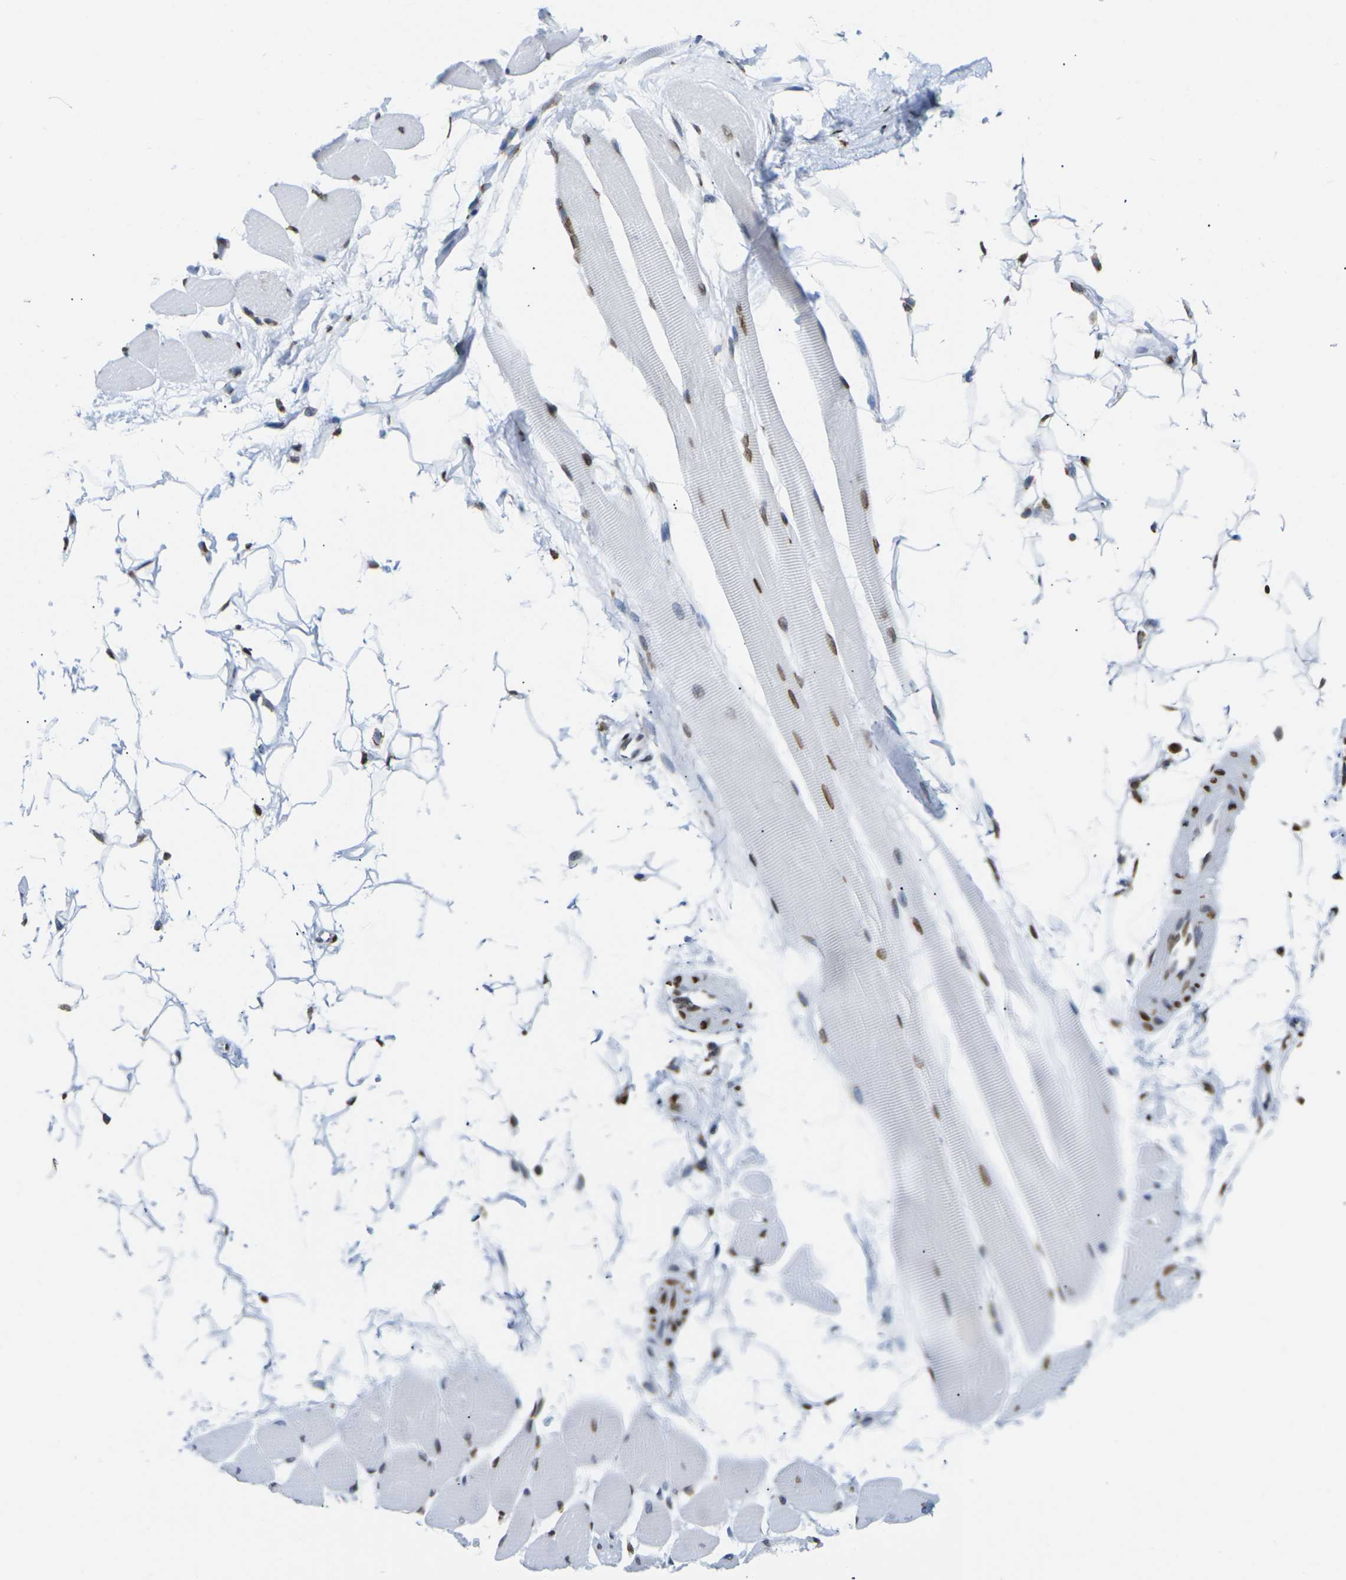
{"staining": {"intensity": "moderate", "quantity": ">75%", "location": "nuclear"}, "tissue": "skeletal muscle", "cell_type": "Myocytes", "image_type": "normal", "snomed": [{"axis": "morphology", "description": "Normal tissue, NOS"}, {"axis": "topography", "description": "Skeletal muscle"}, {"axis": "topography", "description": "Oral tissue"}, {"axis": "topography", "description": "Peripheral nerve tissue"}], "caption": "Immunohistochemistry (IHC) histopathology image of benign skeletal muscle: human skeletal muscle stained using immunohistochemistry shows medium levels of moderate protein expression localized specifically in the nuclear of myocytes, appearing as a nuclear brown color.", "gene": "H2AC21", "patient": {"sex": "female", "age": 84}}